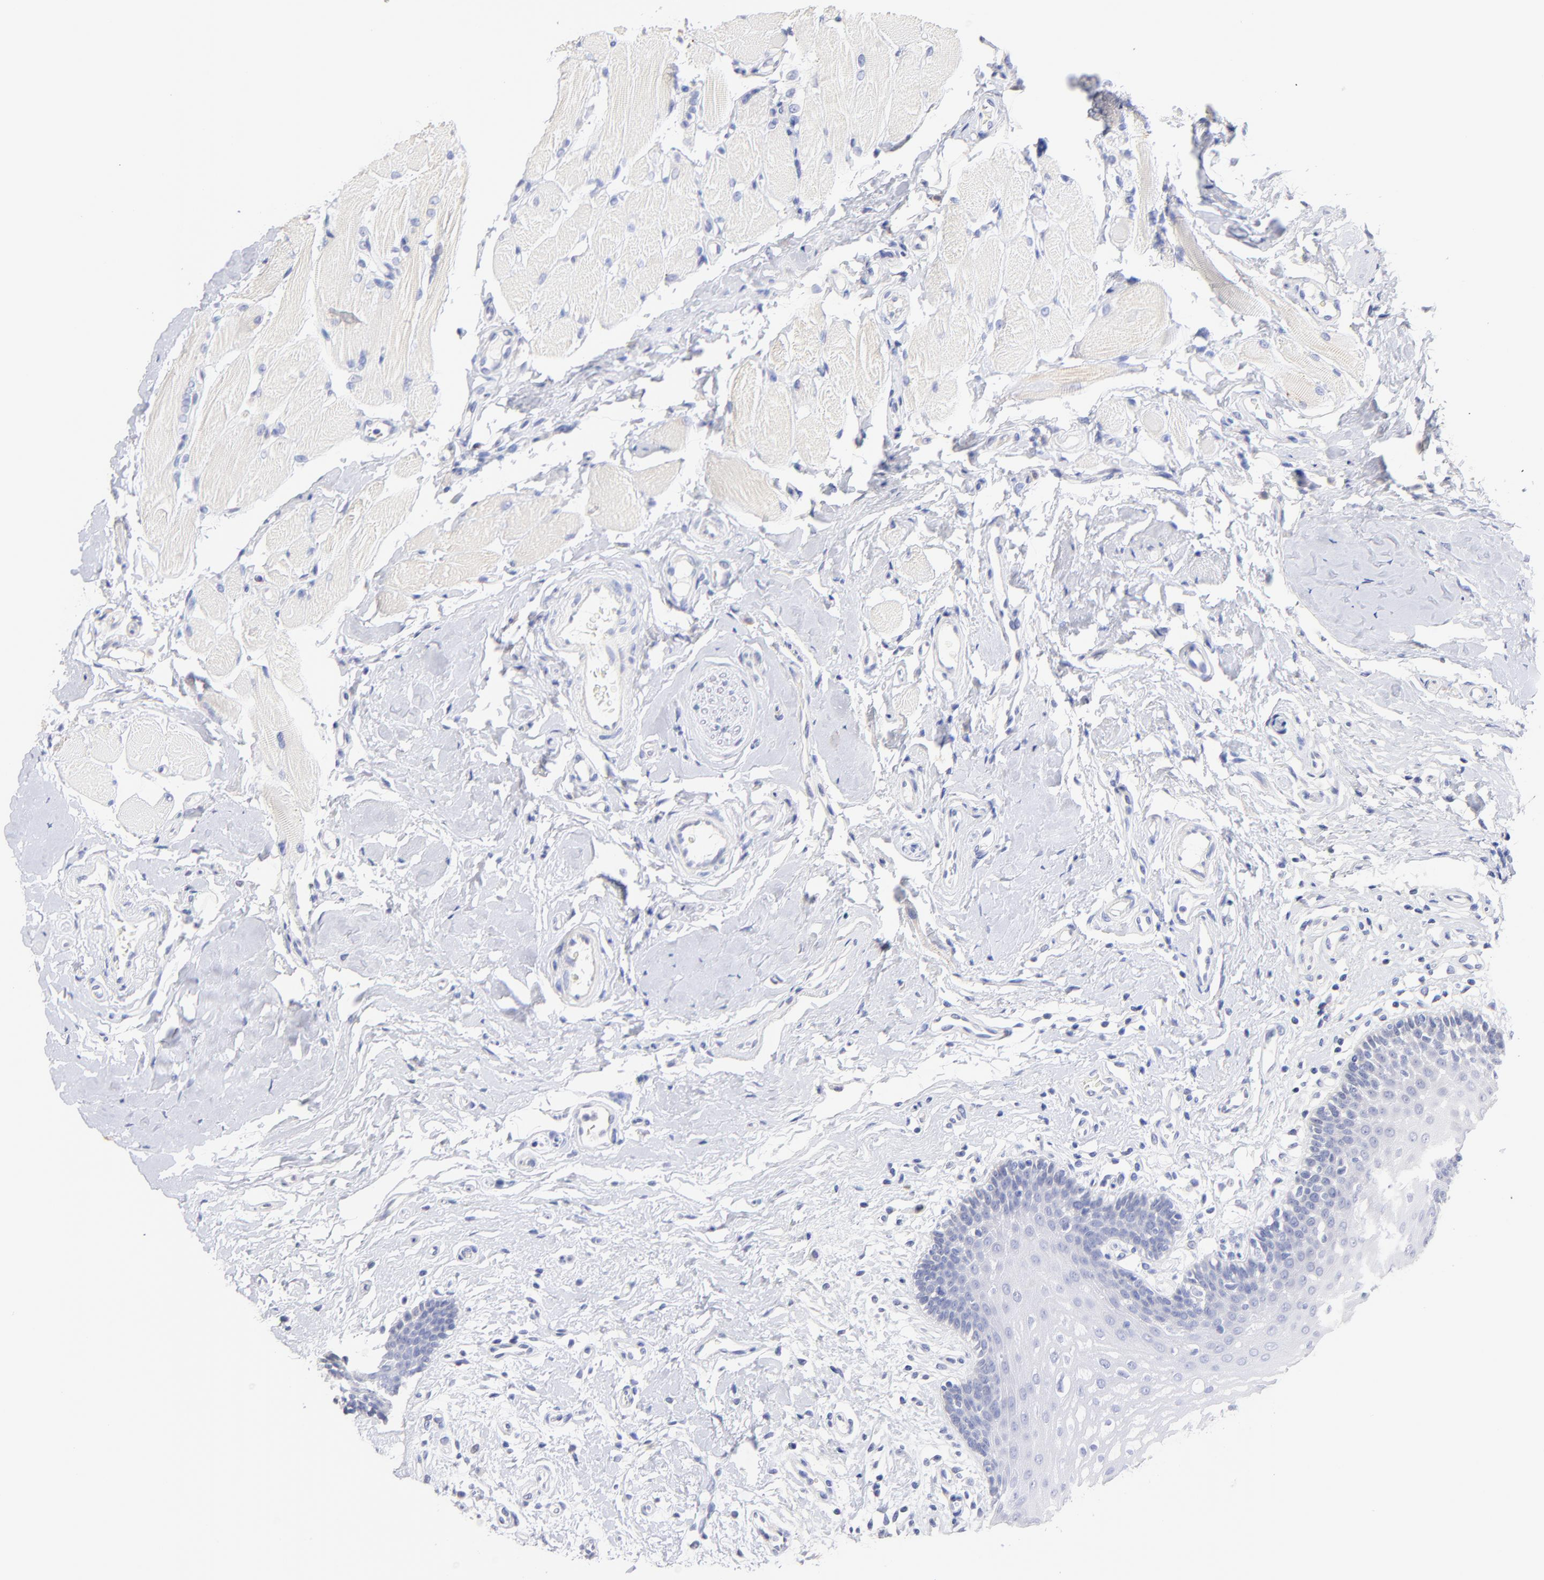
{"staining": {"intensity": "negative", "quantity": "none", "location": "none"}, "tissue": "oral mucosa", "cell_type": "Squamous epithelial cells", "image_type": "normal", "snomed": [{"axis": "morphology", "description": "Normal tissue, NOS"}, {"axis": "topography", "description": "Oral tissue"}], "caption": "There is no significant staining in squamous epithelial cells of oral mucosa. (Brightfield microscopy of DAB (3,3'-diaminobenzidine) immunohistochemistry (IHC) at high magnification).", "gene": "CFAP57", "patient": {"sex": "male", "age": 62}}